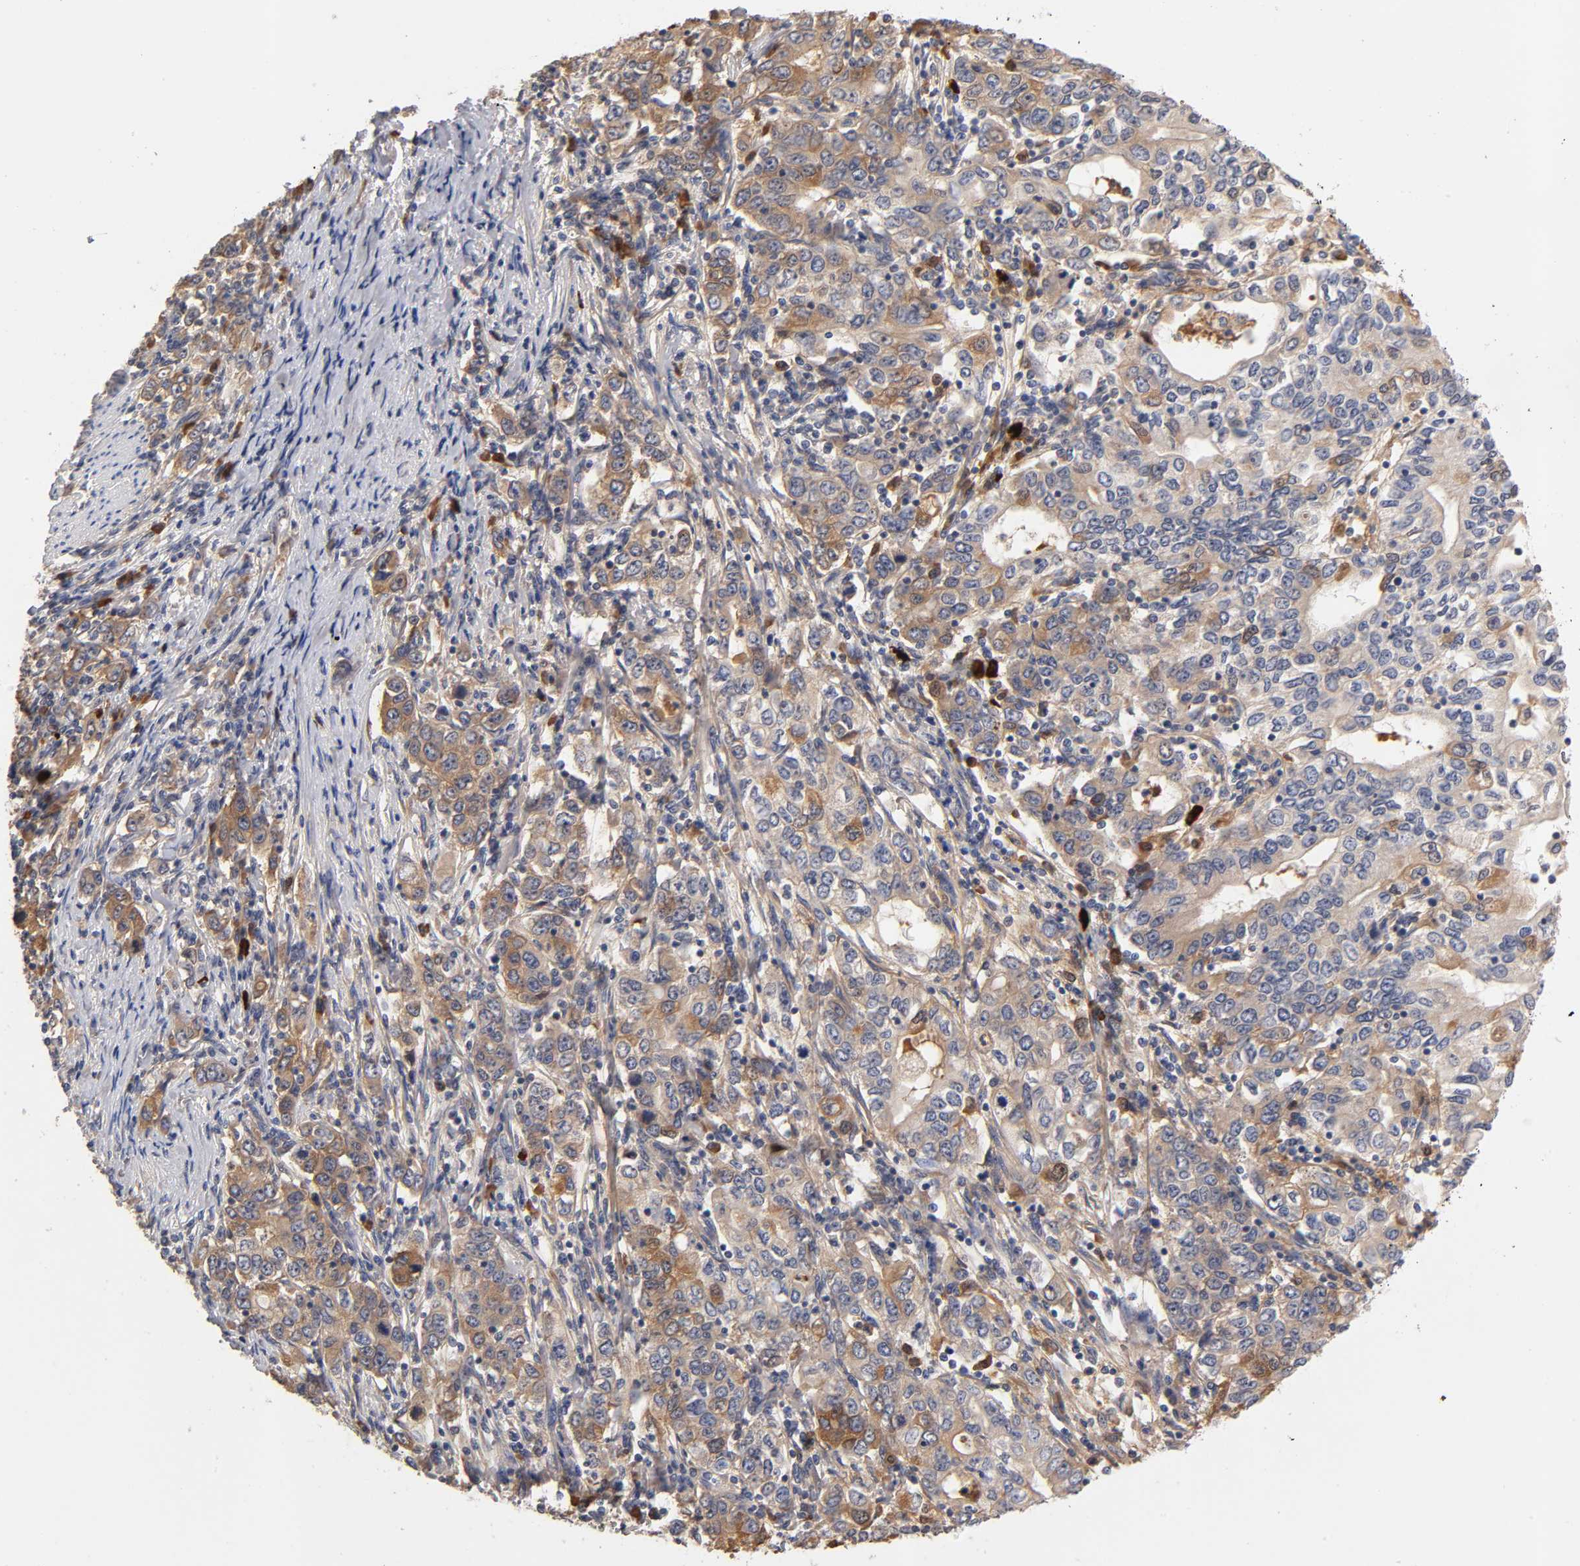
{"staining": {"intensity": "moderate", "quantity": ">75%", "location": "cytoplasmic/membranous"}, "tissue": "stomach cancer", "cell_type": "Tumor cells", "image_type": "cancer", "snomed": [{"axis": "morphology", "description": "Adenocarcinoma, NOS"}, {"axis": "topography", "description": "Stomach, lower"}], "caption": "A high-resolution histopathology image shows immunohistochemistry staining of stomach cancer (adenocarcinoma), which shows moderate cytoplasmic/membranous positivity in approximately >75% of tumor cells.", "gene": "RPS29", "patient": {"sex": "female", "age": 72}}